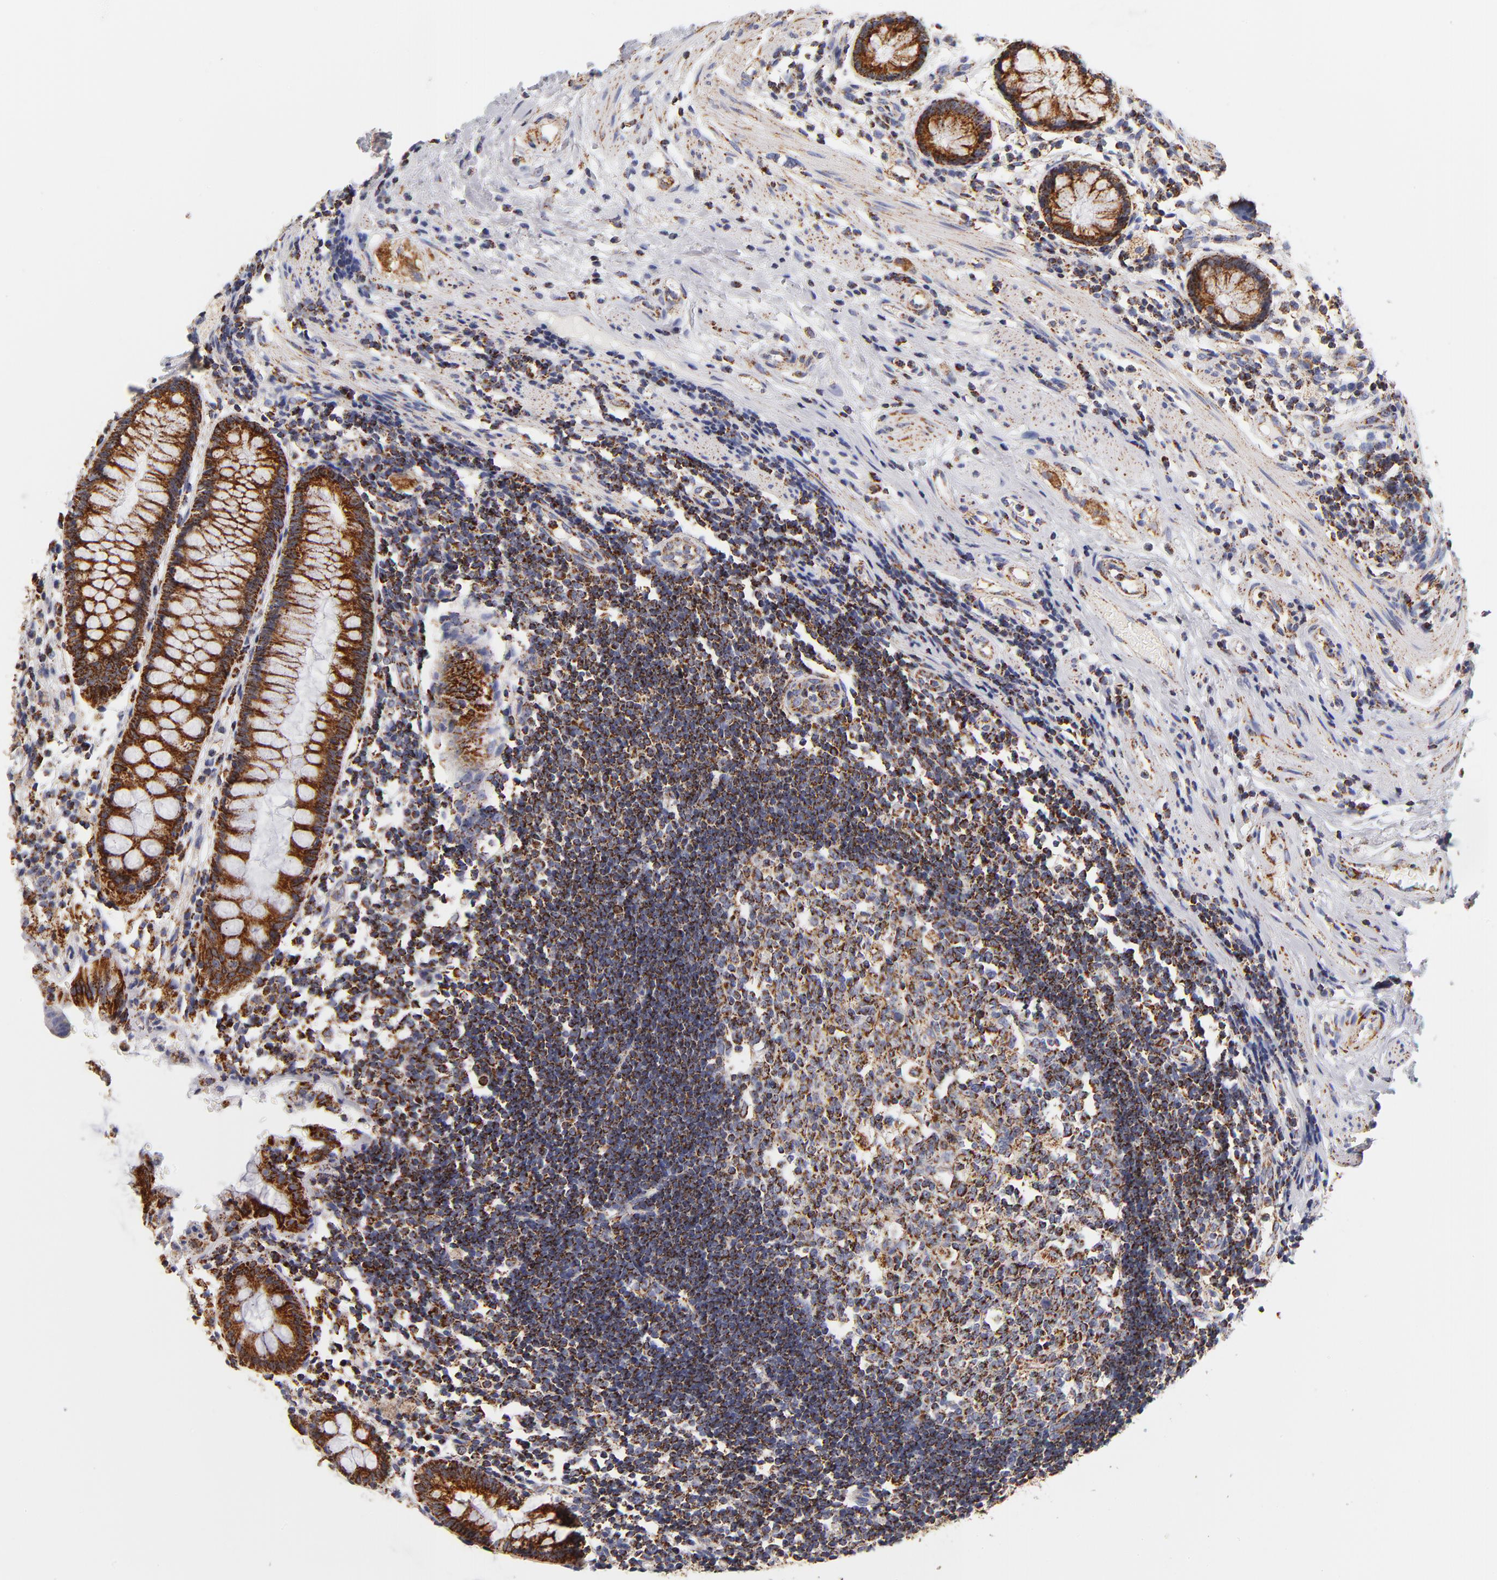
{"staining": {"intensity": "strong", "quantity": ">75%", "location": "cytoplasmic/membranous"}, "tissue": "rectum", "cell_type": "Glandular cells", "image_type": "normal", "snomed": [{"axis": "morphology", "description": "Normal tissue, NOS"}, {"axis": "topography", "description": "Rectum"}], "caption": "Human rectum stained with a brown dye reveals strong cytoplasmic/membranous positive staining in approximately >75% of glandular cells.", "gene": "ECHS1", "patient": {"sex": "female", "age": 66}}